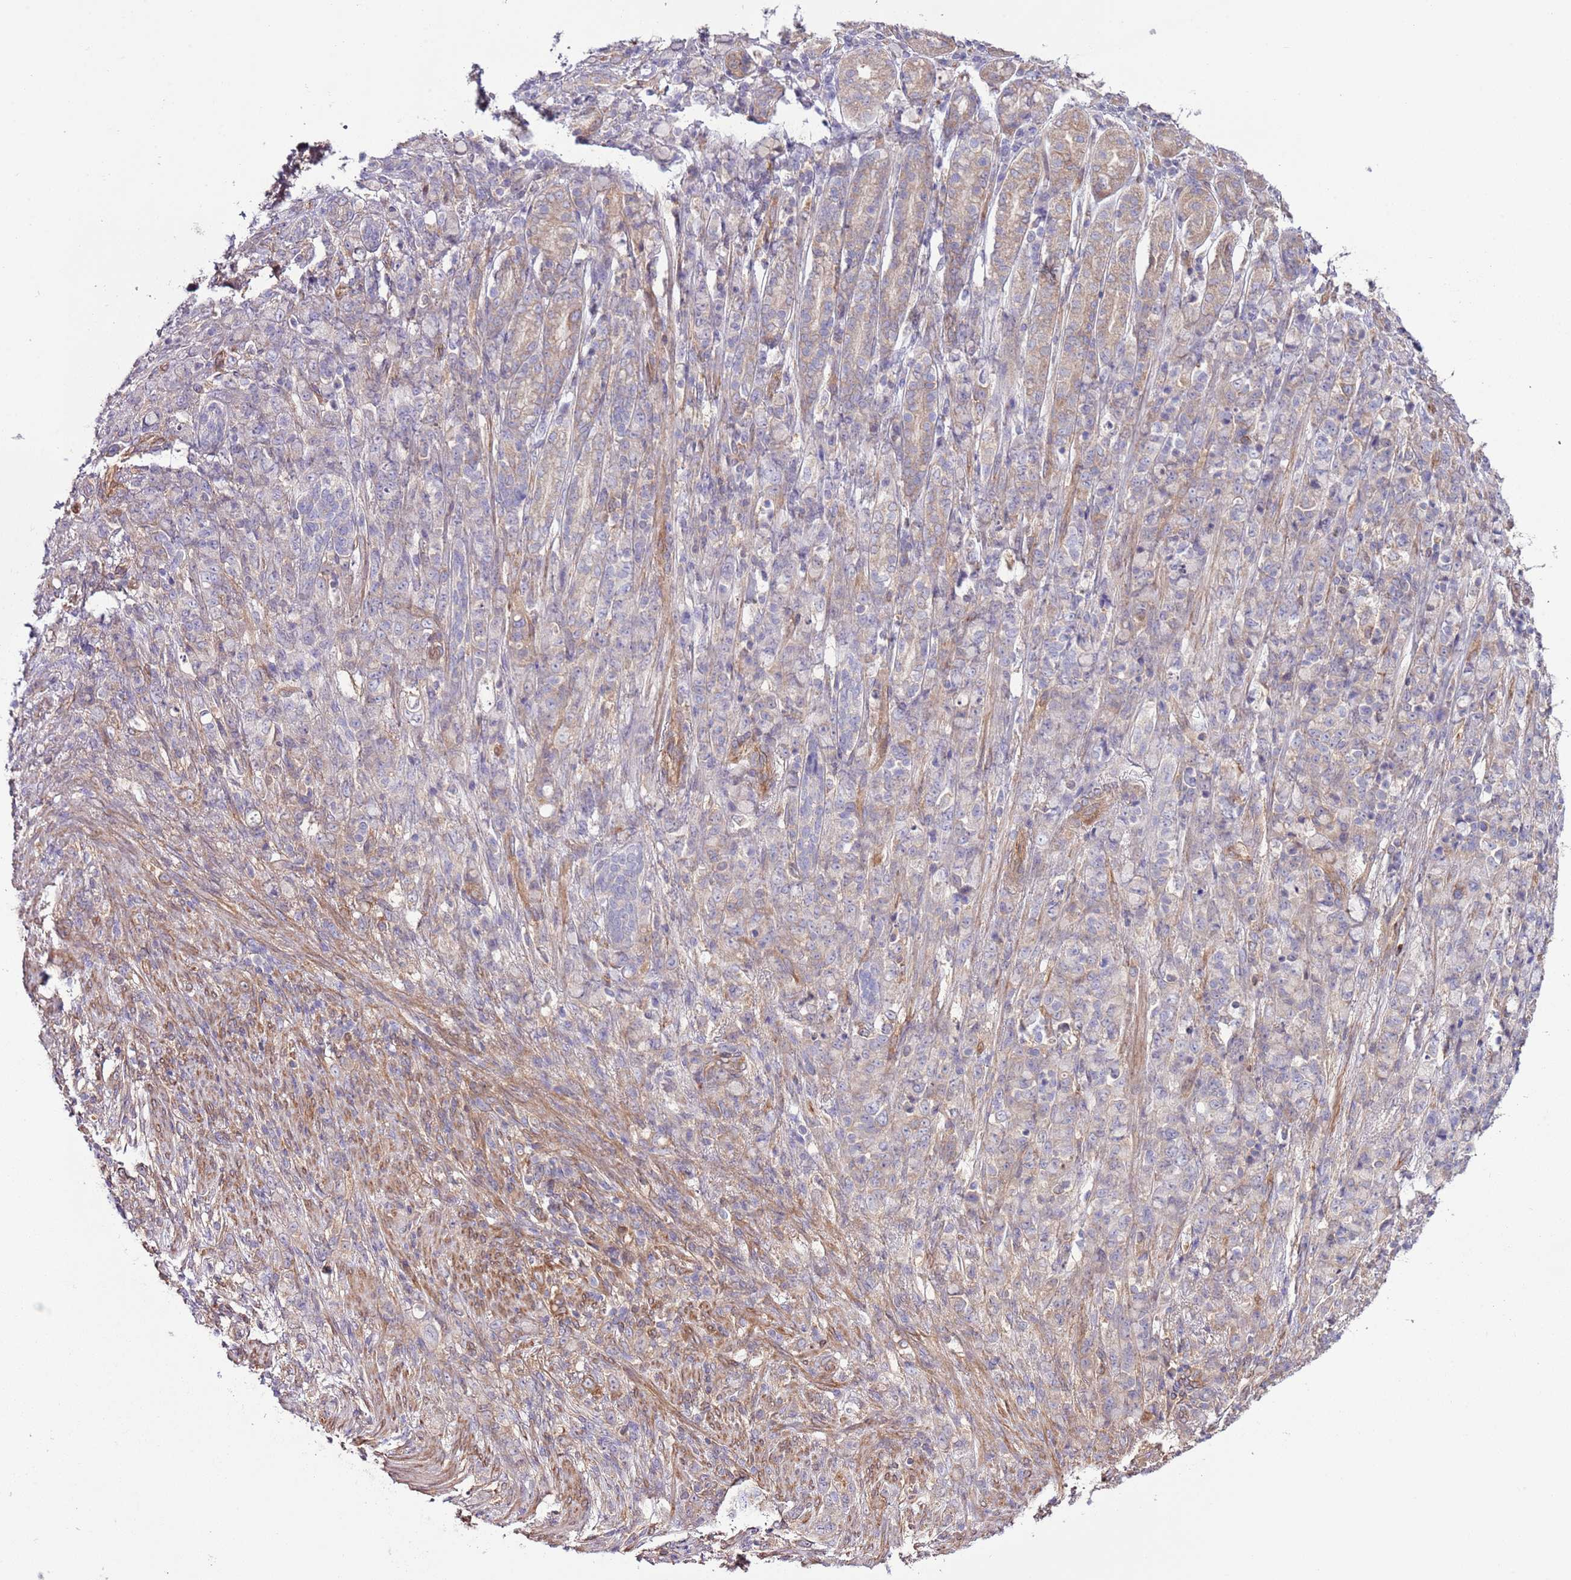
{"staining": {"intensity": "negative", "quantity": "none", "location": "none"}, "tissue": "stomach cancer", "cell_type": "Tumor cells", "image_type": "cancer", "snomed": [{"axis": "morphology", "description": "Adenocarcinoma, NOS"}, {"axis": "topography", "description": "Stomach"}], "caption": "Stomach adenocarcinoma was stained to show a protein in brown. There is no significant positivity in tumor cells. (DAB immunohistochemistry with hematoxylin counter stain).", "gene": "LPIN2", "patient": {"sex": "female", "age": 79}}